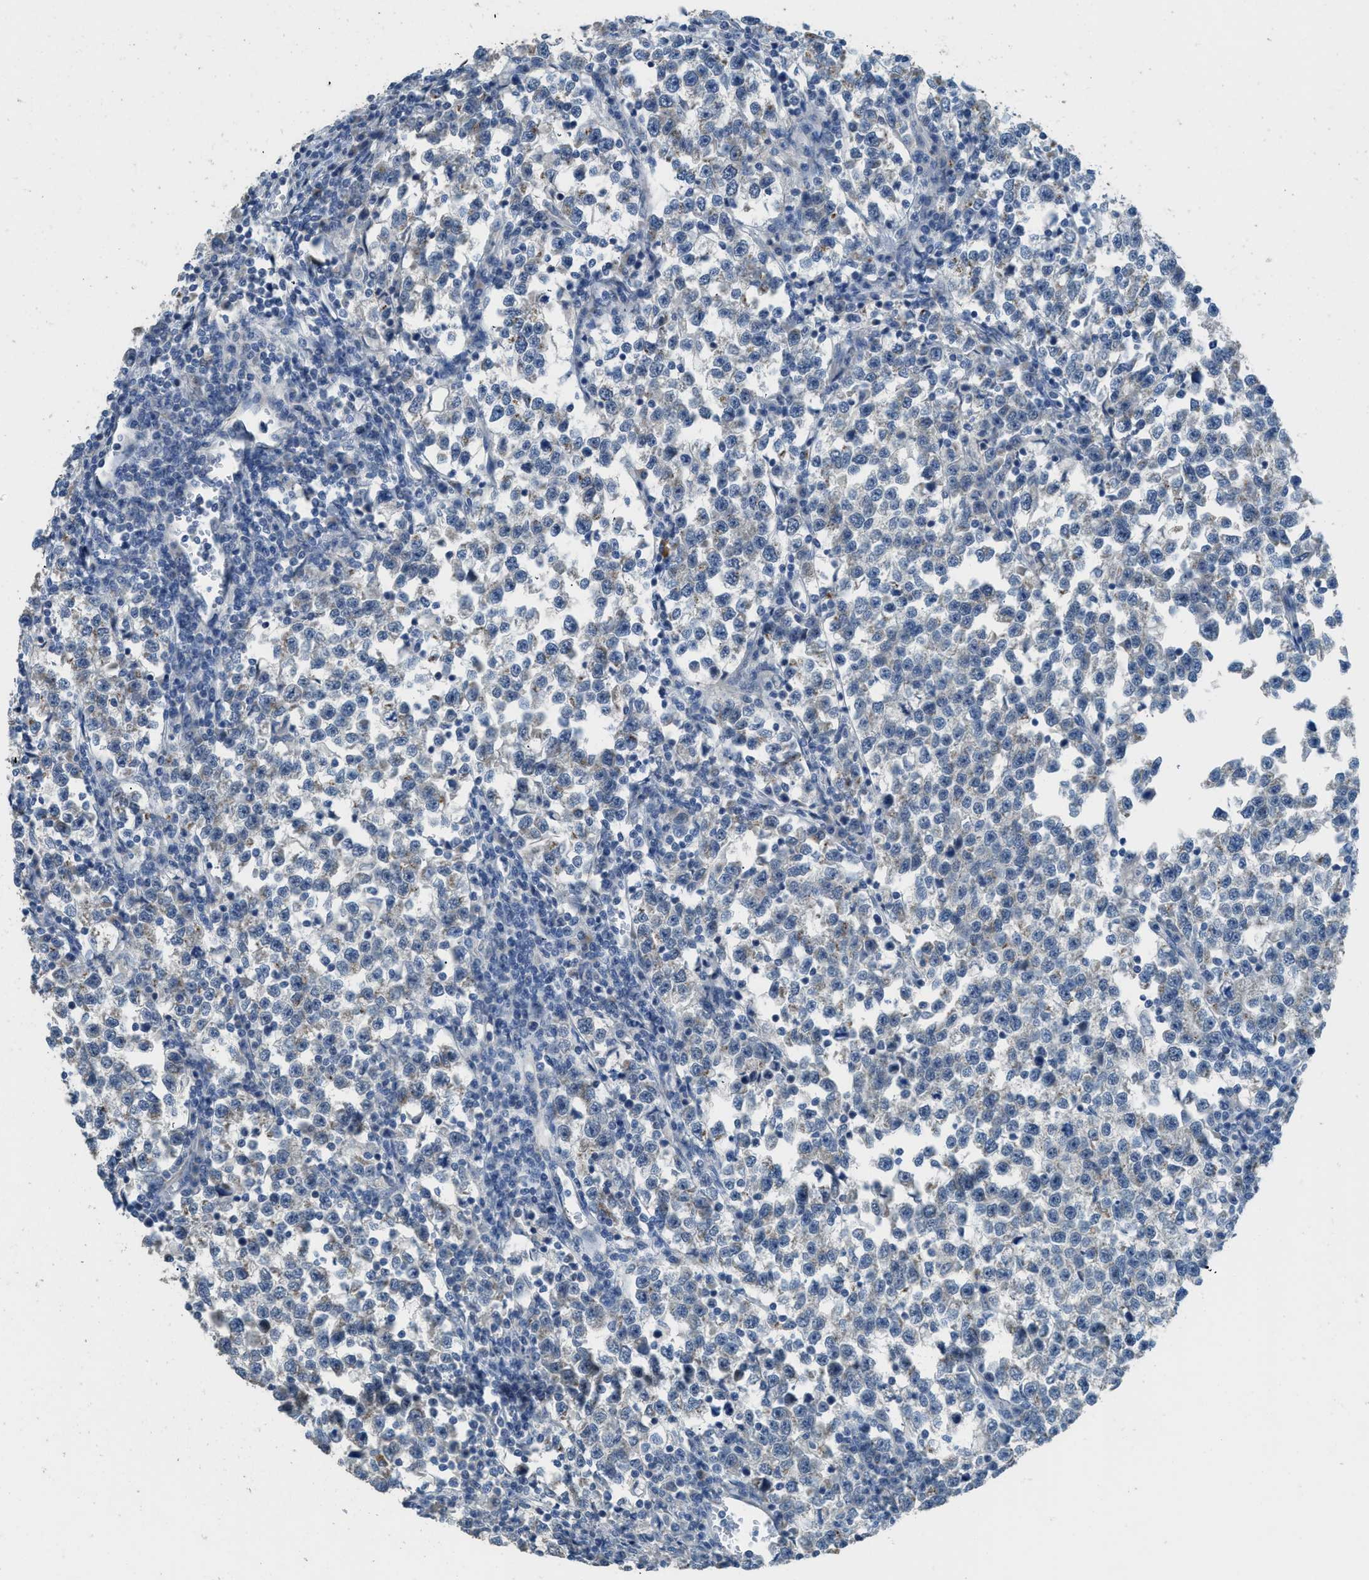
{"staining": {"intensity": "negative", "quantity": "none", "location": "none"}, "tissue": "testis cancer", "cell_type": "Tumor cells", "image_type": "cancer", "snomed": [{"axis": "morphology", "description": "Normal tissue, NOS"}, {"axis": "morphology", "description": "Seminoma, NOS"}, {"axis": "topography", "description": "Testis"}], "caption": "This is a micrograph of immunohistochemistry staining of testis seminoma, which shows no staining in tumor cells.", "gene": "TIMD4", "patient": {"sex": "male", "age": 43}}